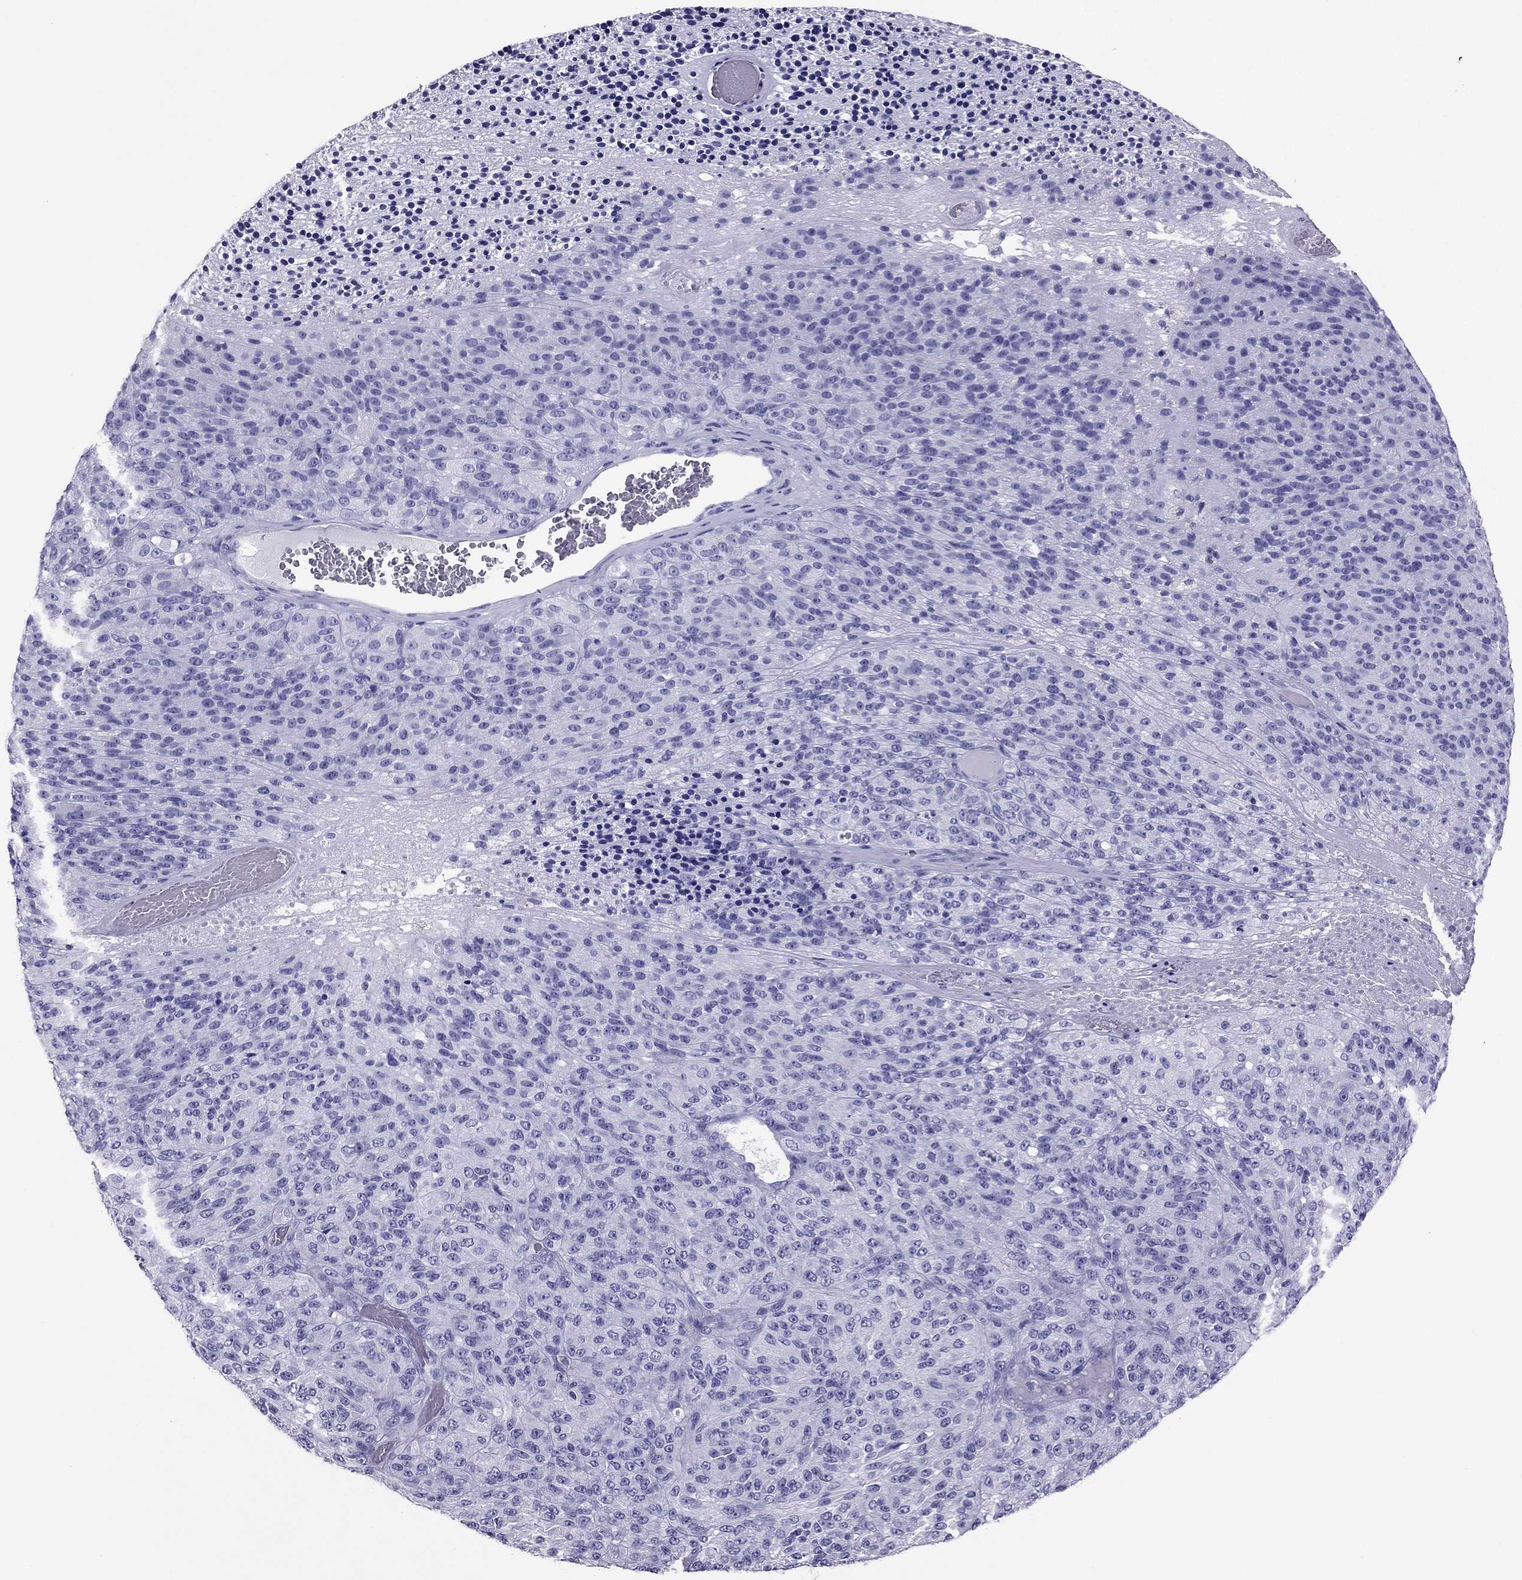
{"staining": {"intensity": "negative", "quantity": "none", "location": "none"}, "tissue": "melanoma", "cell_type": "Tumor cells", "image_type": "cancer", "snomed": [{"axis": "morphology", "description": "Malignant melanoma, Metastatic site"}, {"axis": "topography", "description": "Brain"}], "caption": "Melanoma stained for a protein using immunohistochemistry displays no expression tumor cells.", "gene": "PDE6A", "patient": {"sex": "female", "age": 56}}